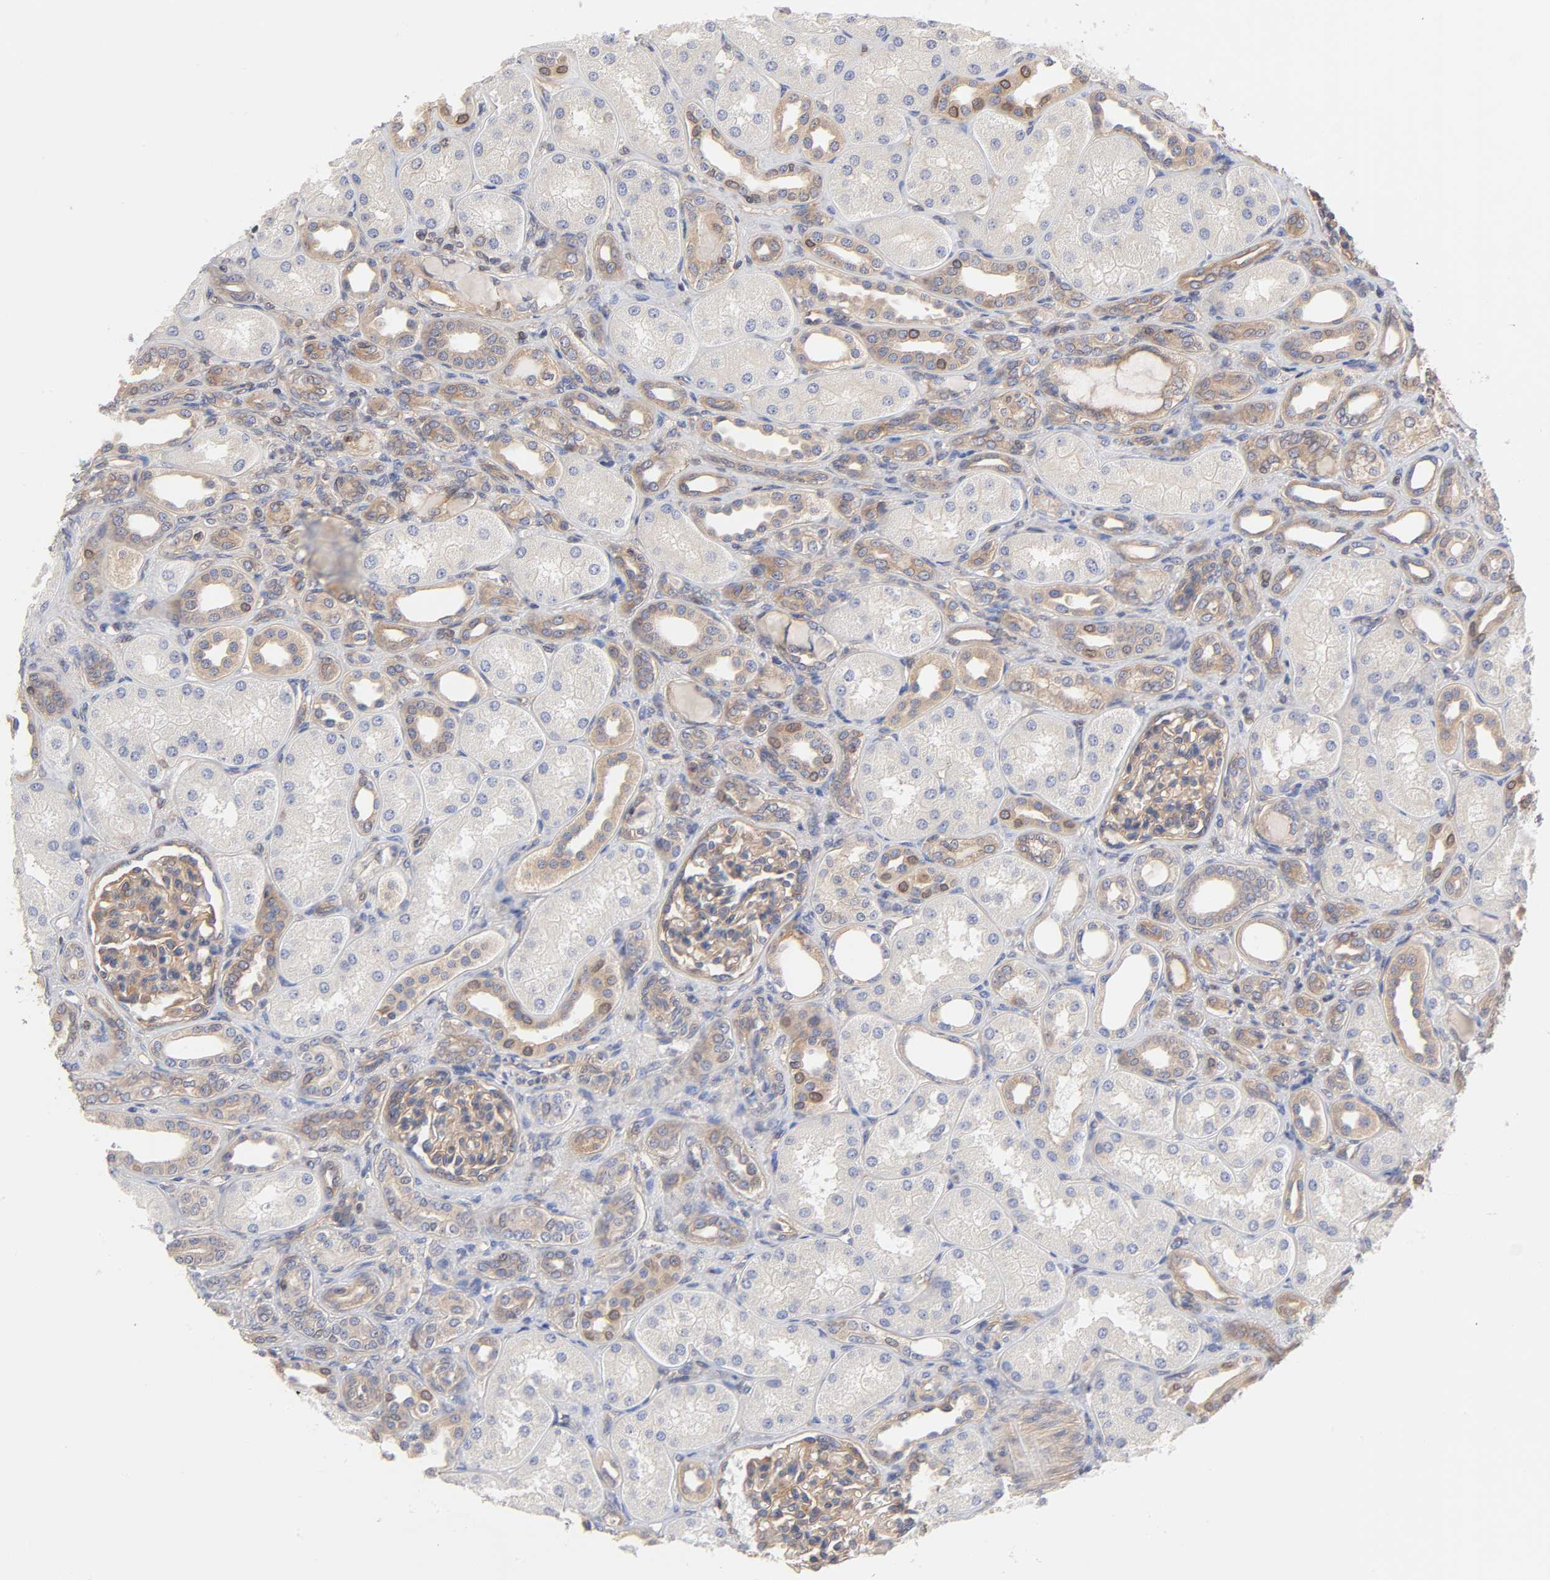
{"staining": {"intensity": "moderate", "quantity": ">75%", "location": "cytoplasmic/membranous"}, "tissue": "kidney", "cell_type": "Cells in glomeruli", "image_type": "normal", "snomed": [{"axis": "morphology", "description": "Normal tissue, NOS"}, {"axis": "topography", "description": "Kidney"}], "caption": "A brown stain highlights moderate cytoplasmic/membranous positivity of a protein in cells in glomeruli of unremarkable kidney. (DAB = brown stain, brightfield microscopy at high magnification).", "gene": "STRN3", "patient": {"sex": "male", "age": 7}}